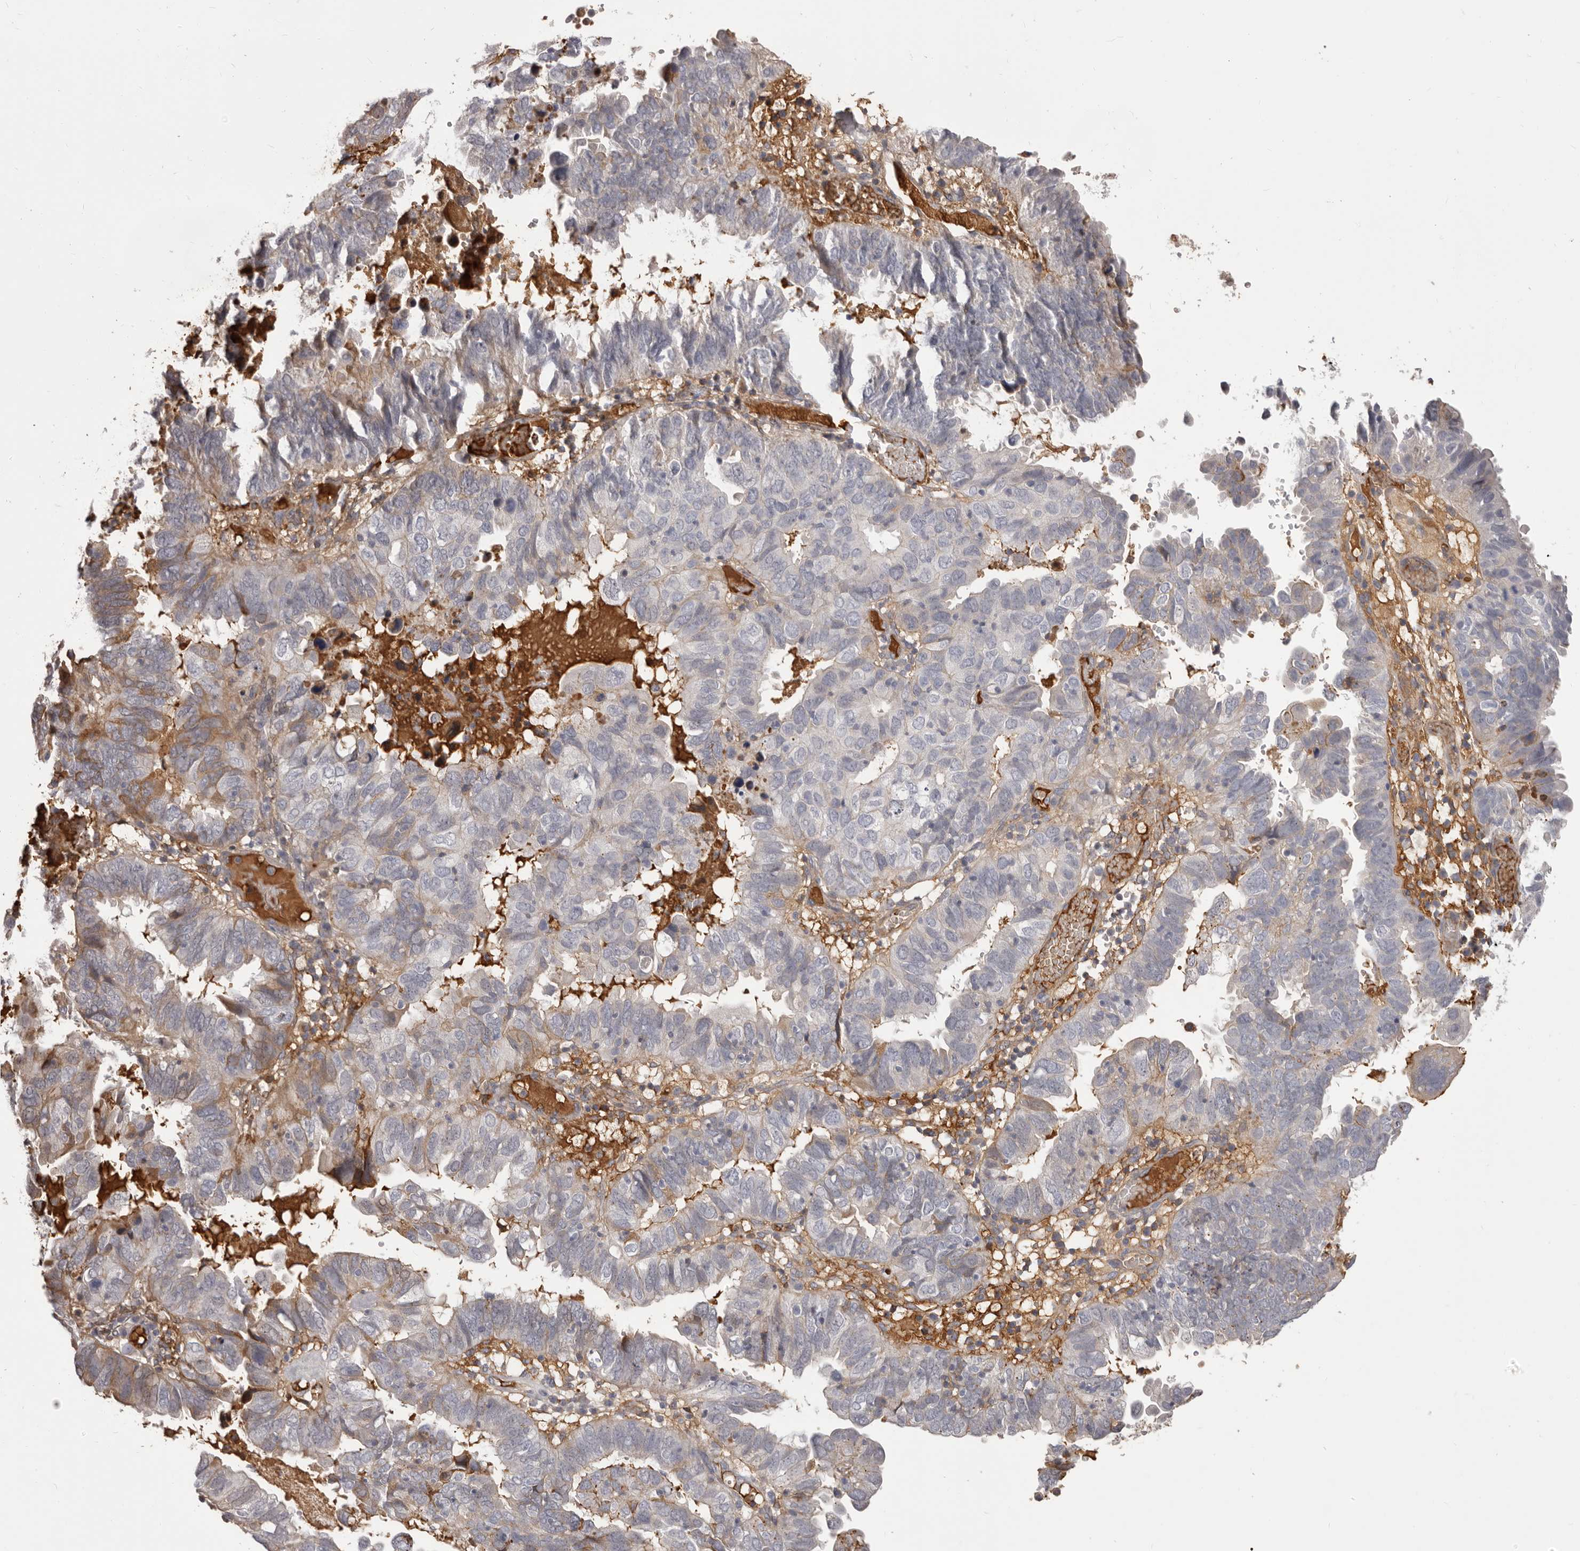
{"staining": {"intensity": "moderate", "quantity": "<25%", "location": "cytoplasmic/membranous"}, "tissue": "endometrial cancer", "cell_type": "Tumor cells", "image_type": "cancer", "snomed": [{"axis": "morphology", "description": "Adenocarcinoma, NOS"}, {"axis": "topography", "description": "Uterus"}], "caption": "The micrograph exhibits immunohistochemical staining of endometrial cancer. There is moderate cytoplasmic/membranous staining is identified in approximately <25% of tumor cells.", "gene": "OTUD3", "patient": {"sex": "female", "age": 77}}